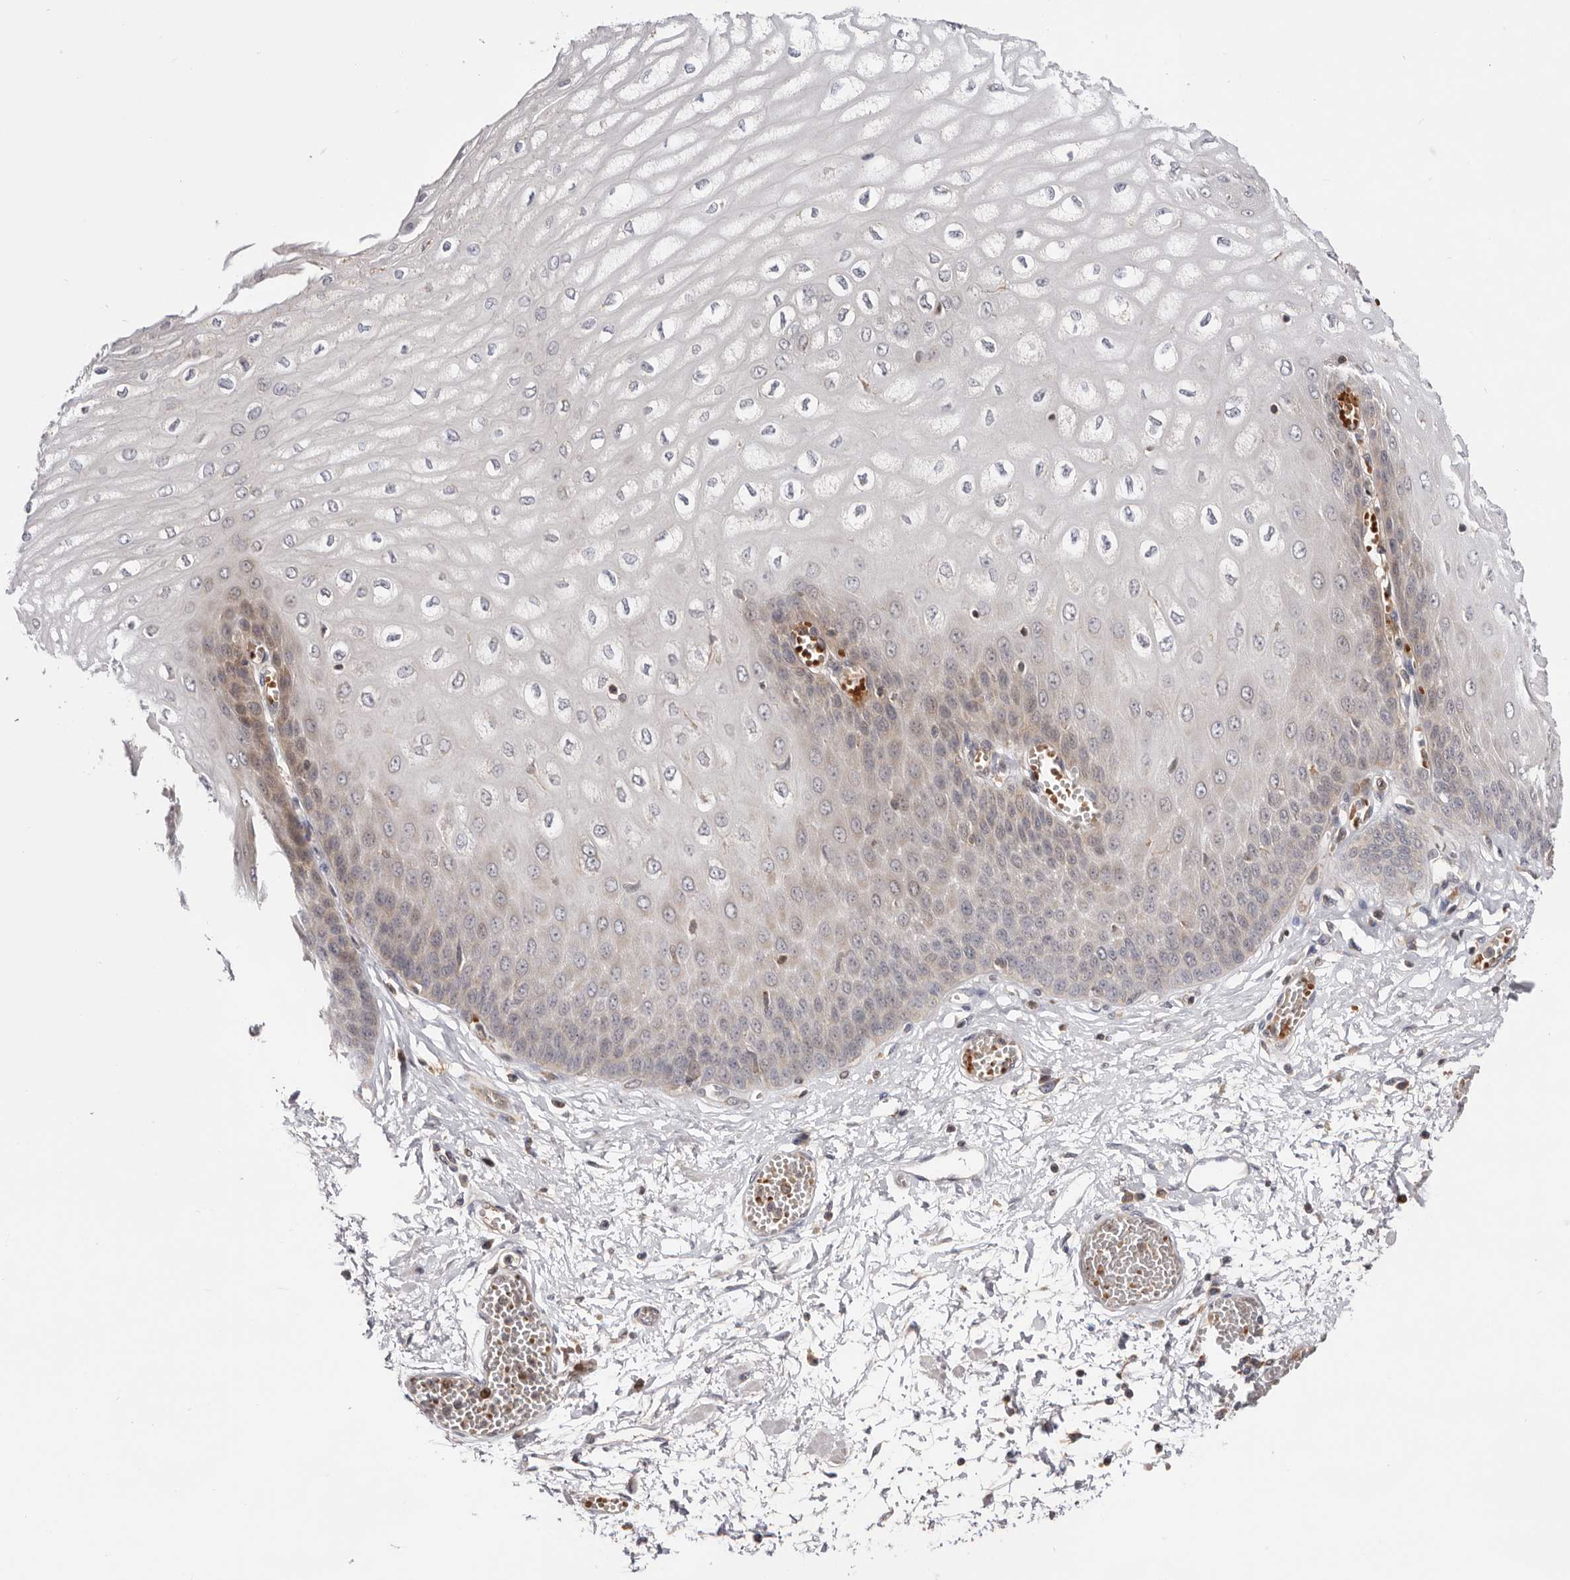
{"staining": {"intensity": "moderate", "quantity": "<25%", "location": "cytoplasmic/membranous"}, "tissue": "esophagus", "cell_type": "Squamous epithelial cells", "image_type": "normal", "snomed": [{"axis": "morphology", "description": "Normal tissue, NOS"}, {"axis": "topography", "description": "Esophagus"}], "caption": "A micrograph of esophagus stained for a protein reveals moderate cytoplasmic/membranous brown staining in squamous epithelial cells. (Brightfield microscopy of DAB IHC at high magnification).", "gene": "RNF213", "patient": {"sex": "male", "age": 60}}